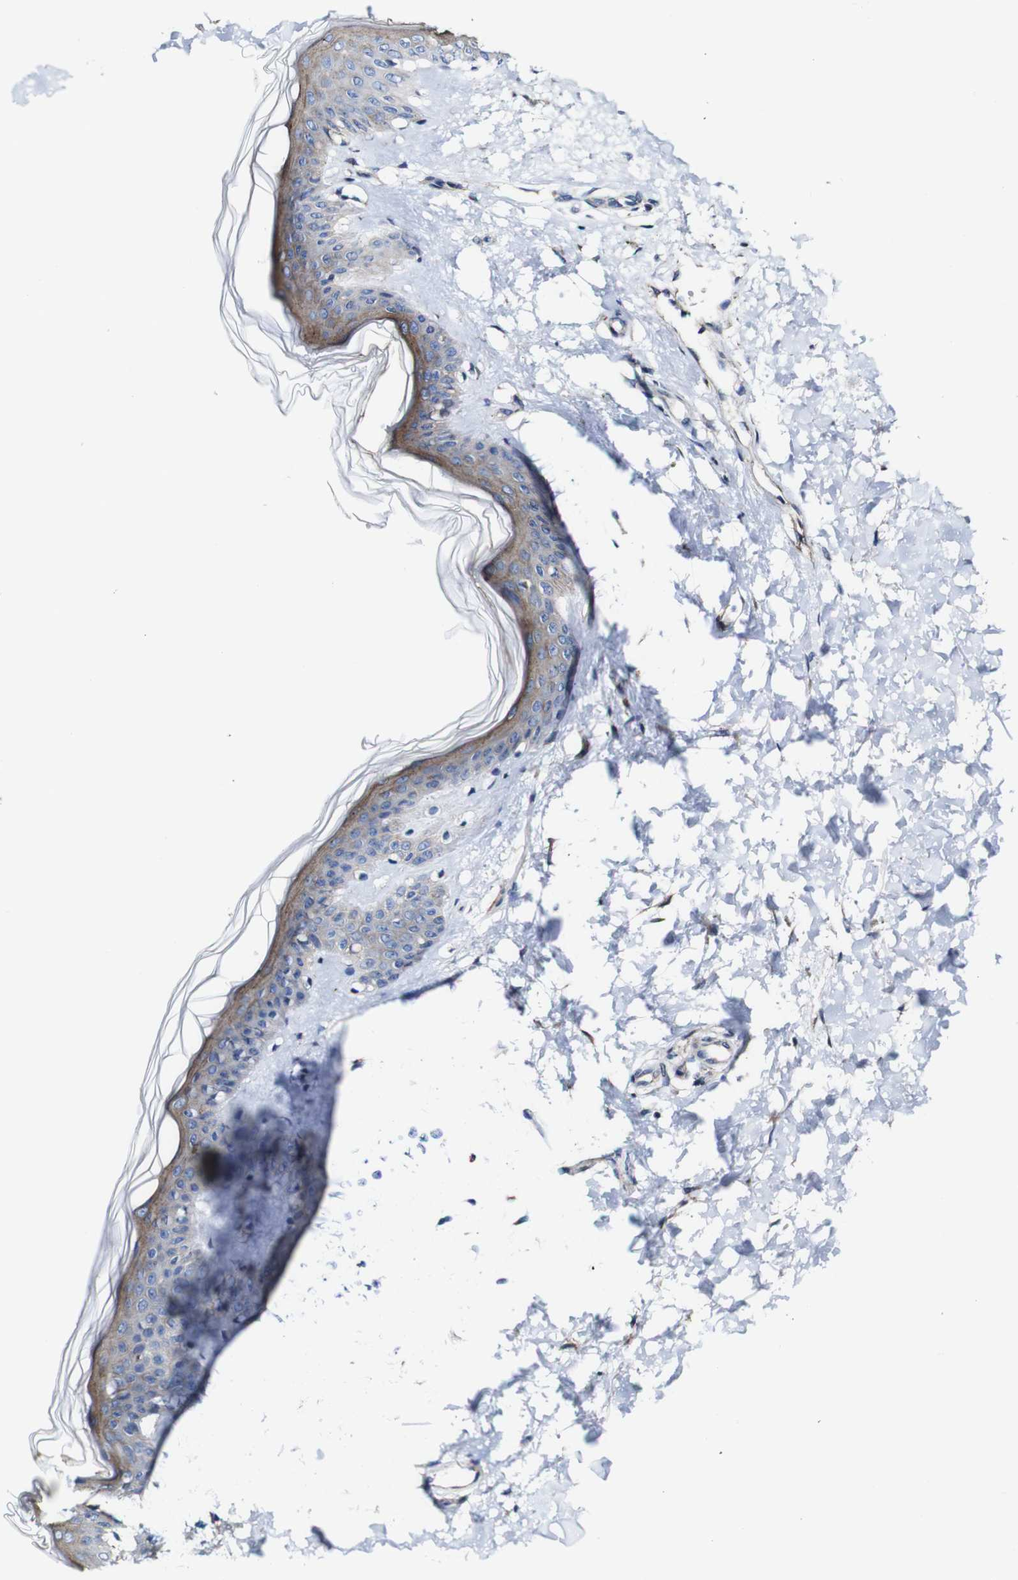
{"staining": {"intensity": "negative", "quantity": "none", "location": "none"}, "tissue": "skin", "cell_type": "Fibroblasts", "image_type": "normal", "snomed": [{"axis": "morphology", "description": "Normal tissue, NOS"}, {"axis": "topography", "description": "Skin"}], "caption": "Protein analysis of unremarkable skin displays no significant expression in fibroblasts.", "gene": "CSF1R", "patient": {"sex": "female", "age": 41}}